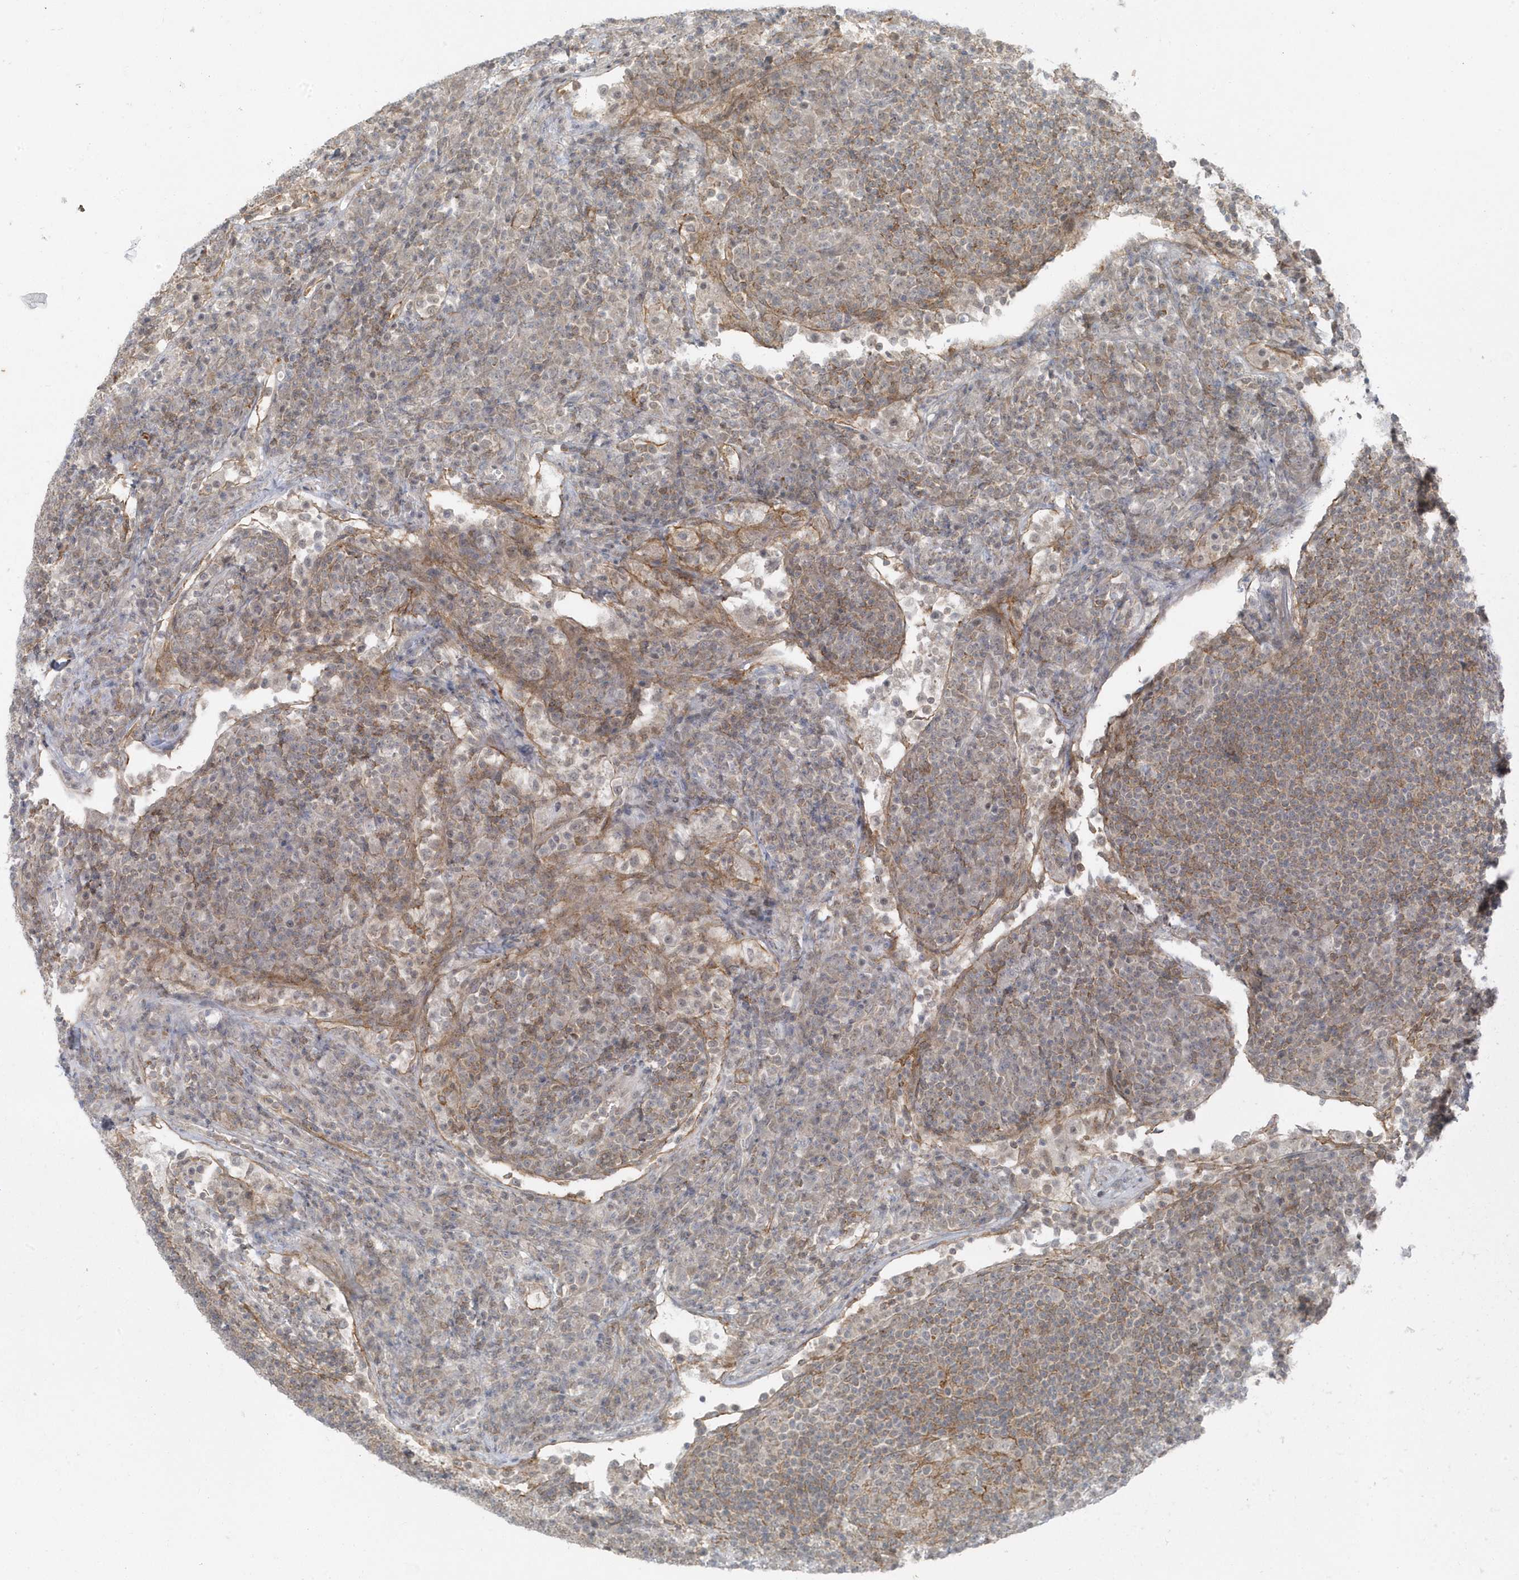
{"staining": {"intensity": "weak", "quantity": "<25%", "location": "cytoplasmic/membranous"}, "tissue": "lymph node", "cell_type": "Germinal center cells", "image_type": "normal", "snomed": [{"axis": "morphology", "description": "Normal tissue, NOS"}, {"axis": "topography", "description": "Lymph node"}], "caption": "Lymph node stained for a protein using immunohistochemistry demonstrates no positivity germinal center cells.", "gene": "PARD3B", "patient": {"sex": "female", "age": 53}}